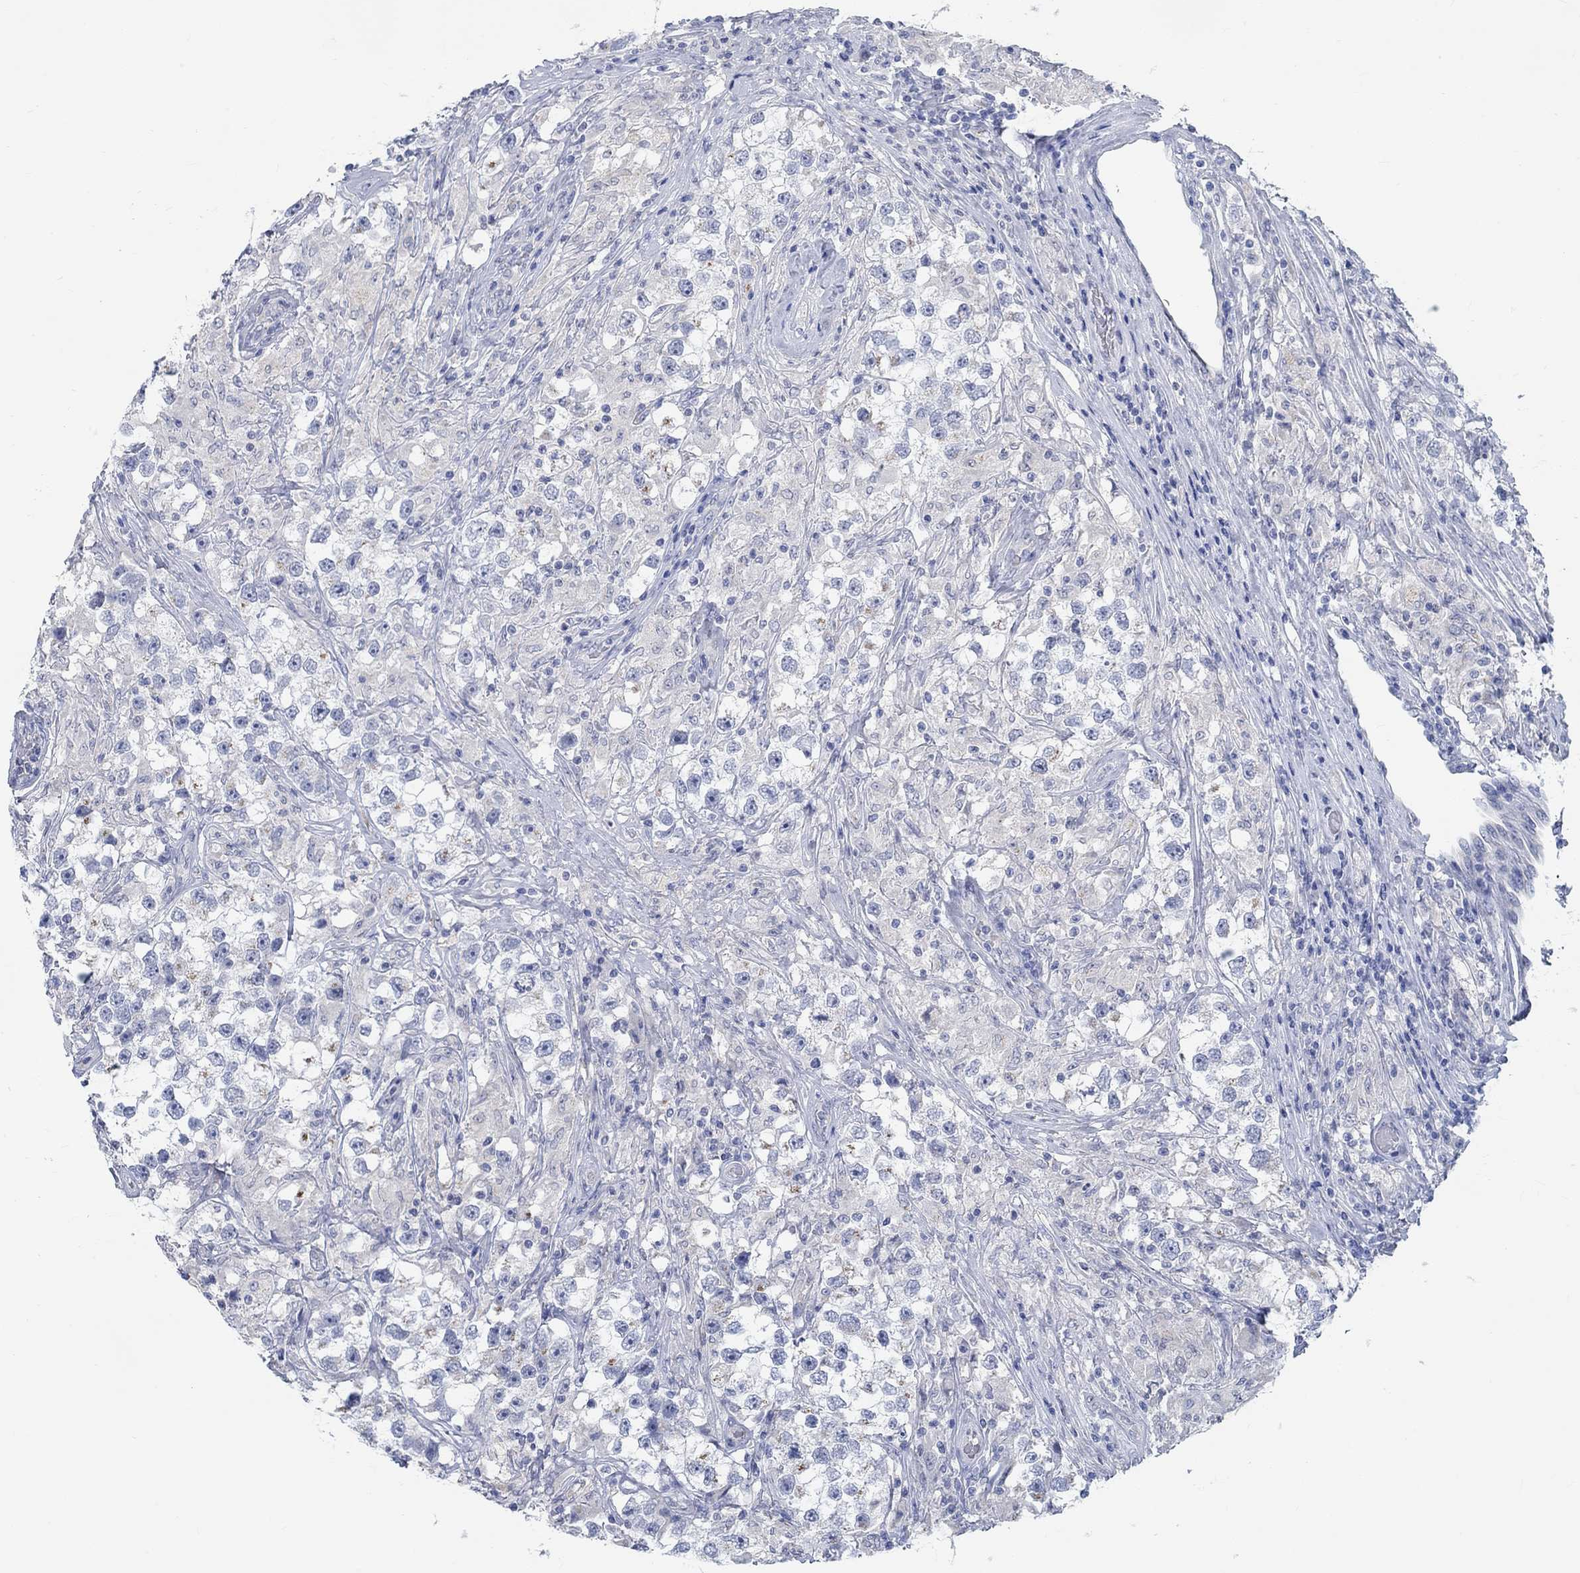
{"staining": {"intensity": "negative", "quantity": "none", "location": "none"}, "tissue": "testis cancer", "cell_type": "Tumor cells", "image_type": "cancer", "snomed": [{"axis": "morphology", "description": "Seminoma, NOS"}, {"axis": "topography", "description": "Testis"}], "caption": "Tumor cells are negative for brown protein staining in testis cancer (seminoma).", "gene": "TEKT4", "patient": {"sex": "male", "age": 46}}